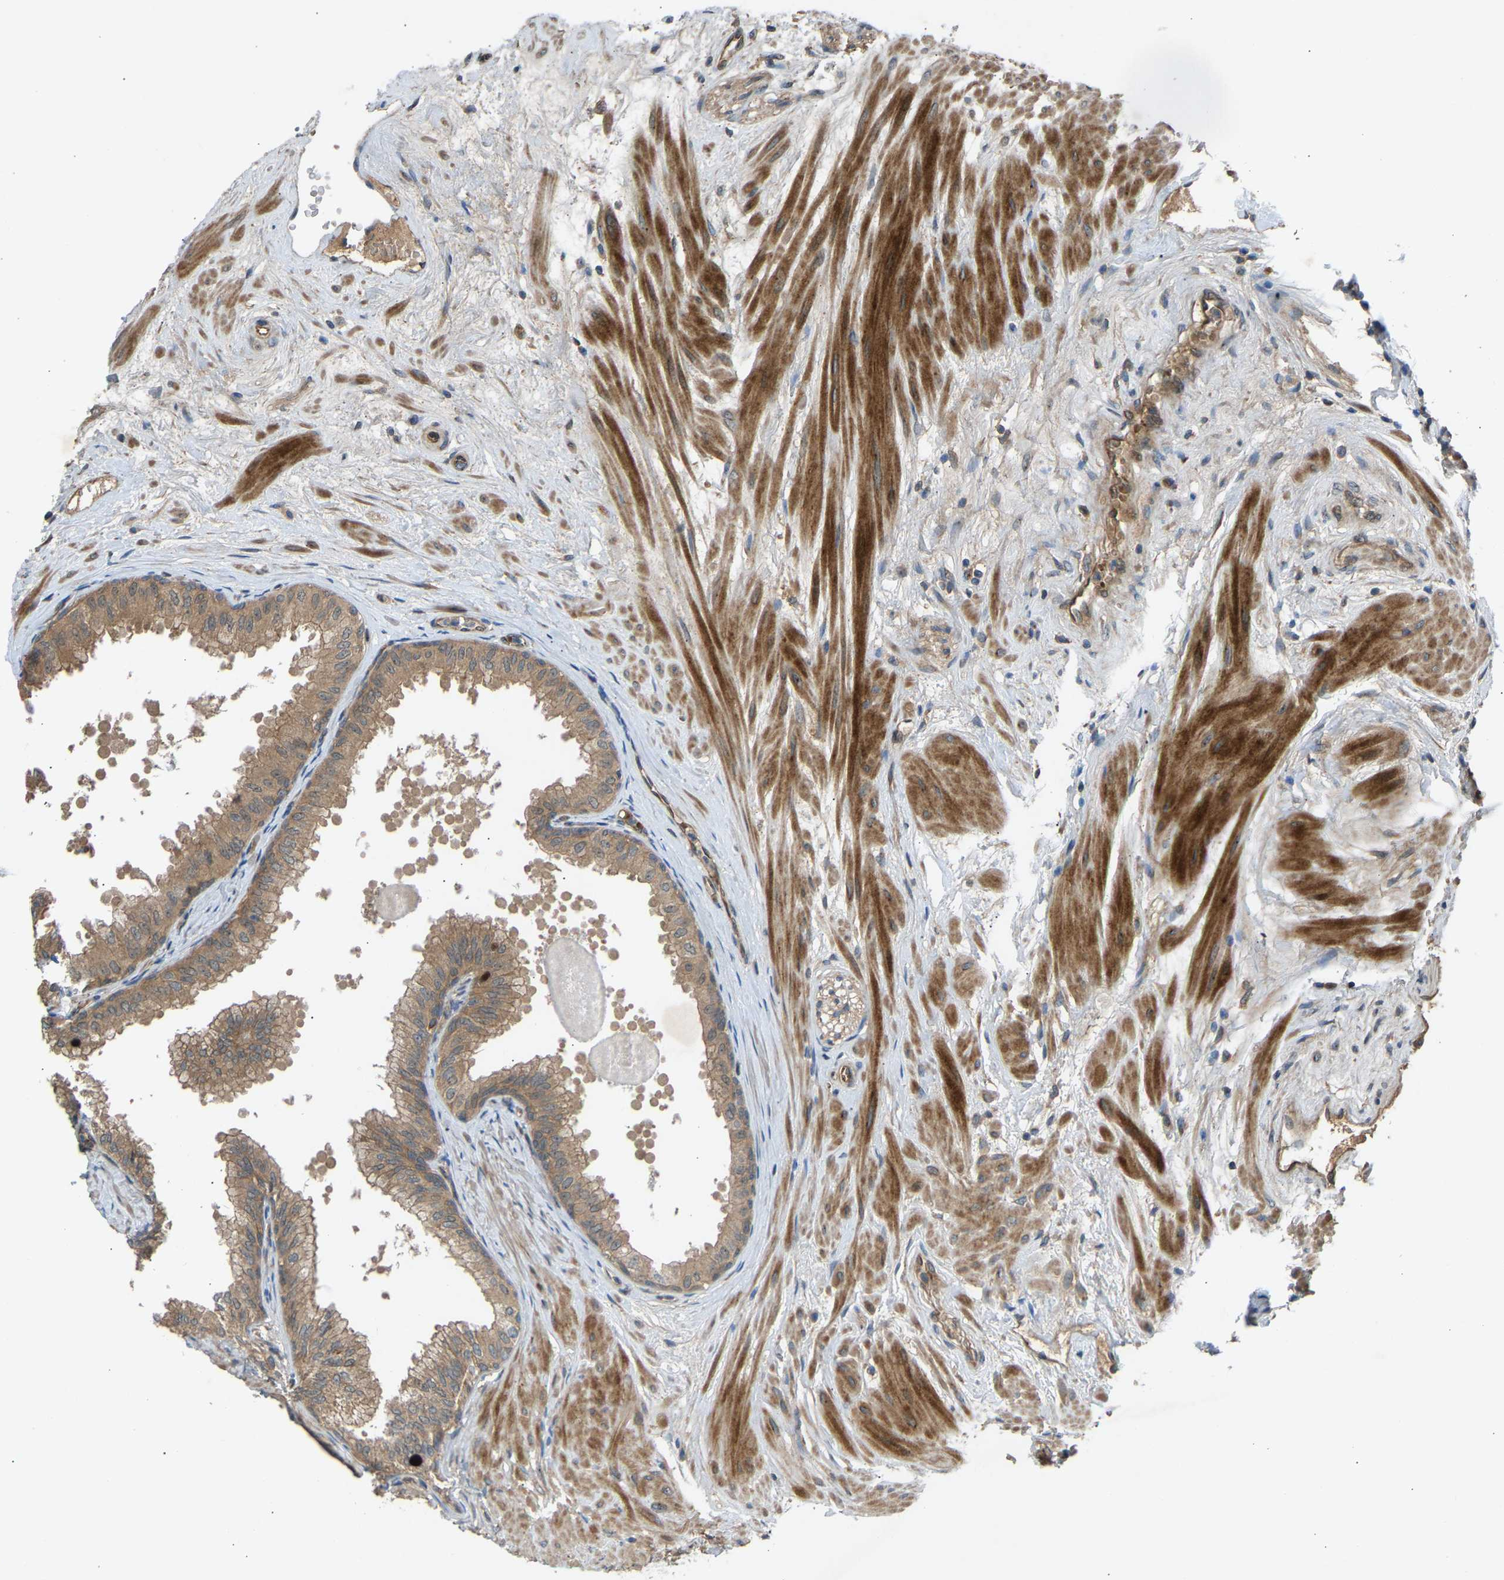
{"staining": {"intensity": "moderate", "quantity": ">75%", "location": "cytoplasmic/membranous,nuclear"}, "tissue": "seminal vesicle", "cell_type": "Glandular cells", "image_type": "normal", "snomed": [{"axis": "morphology", "description": "Normal tissue, NOS"}, {"axis": "topography", "description": "Prostate"}, {"axis": "topography", "description": "Seminal veicle"}], "caption": "Seminal vesicle was stained to show a protein in brown. There is medium levels of moderate cytoplasmic/membranous,nuclear positivity in approximately >75% of glandular cells. The staining was performed using DAB, with brown indicating positive protein expression. Nuclei are stained blue with hematoxylin.", "gene": "GAS2L1", "patient": {"sex": "male", "age": 60}}